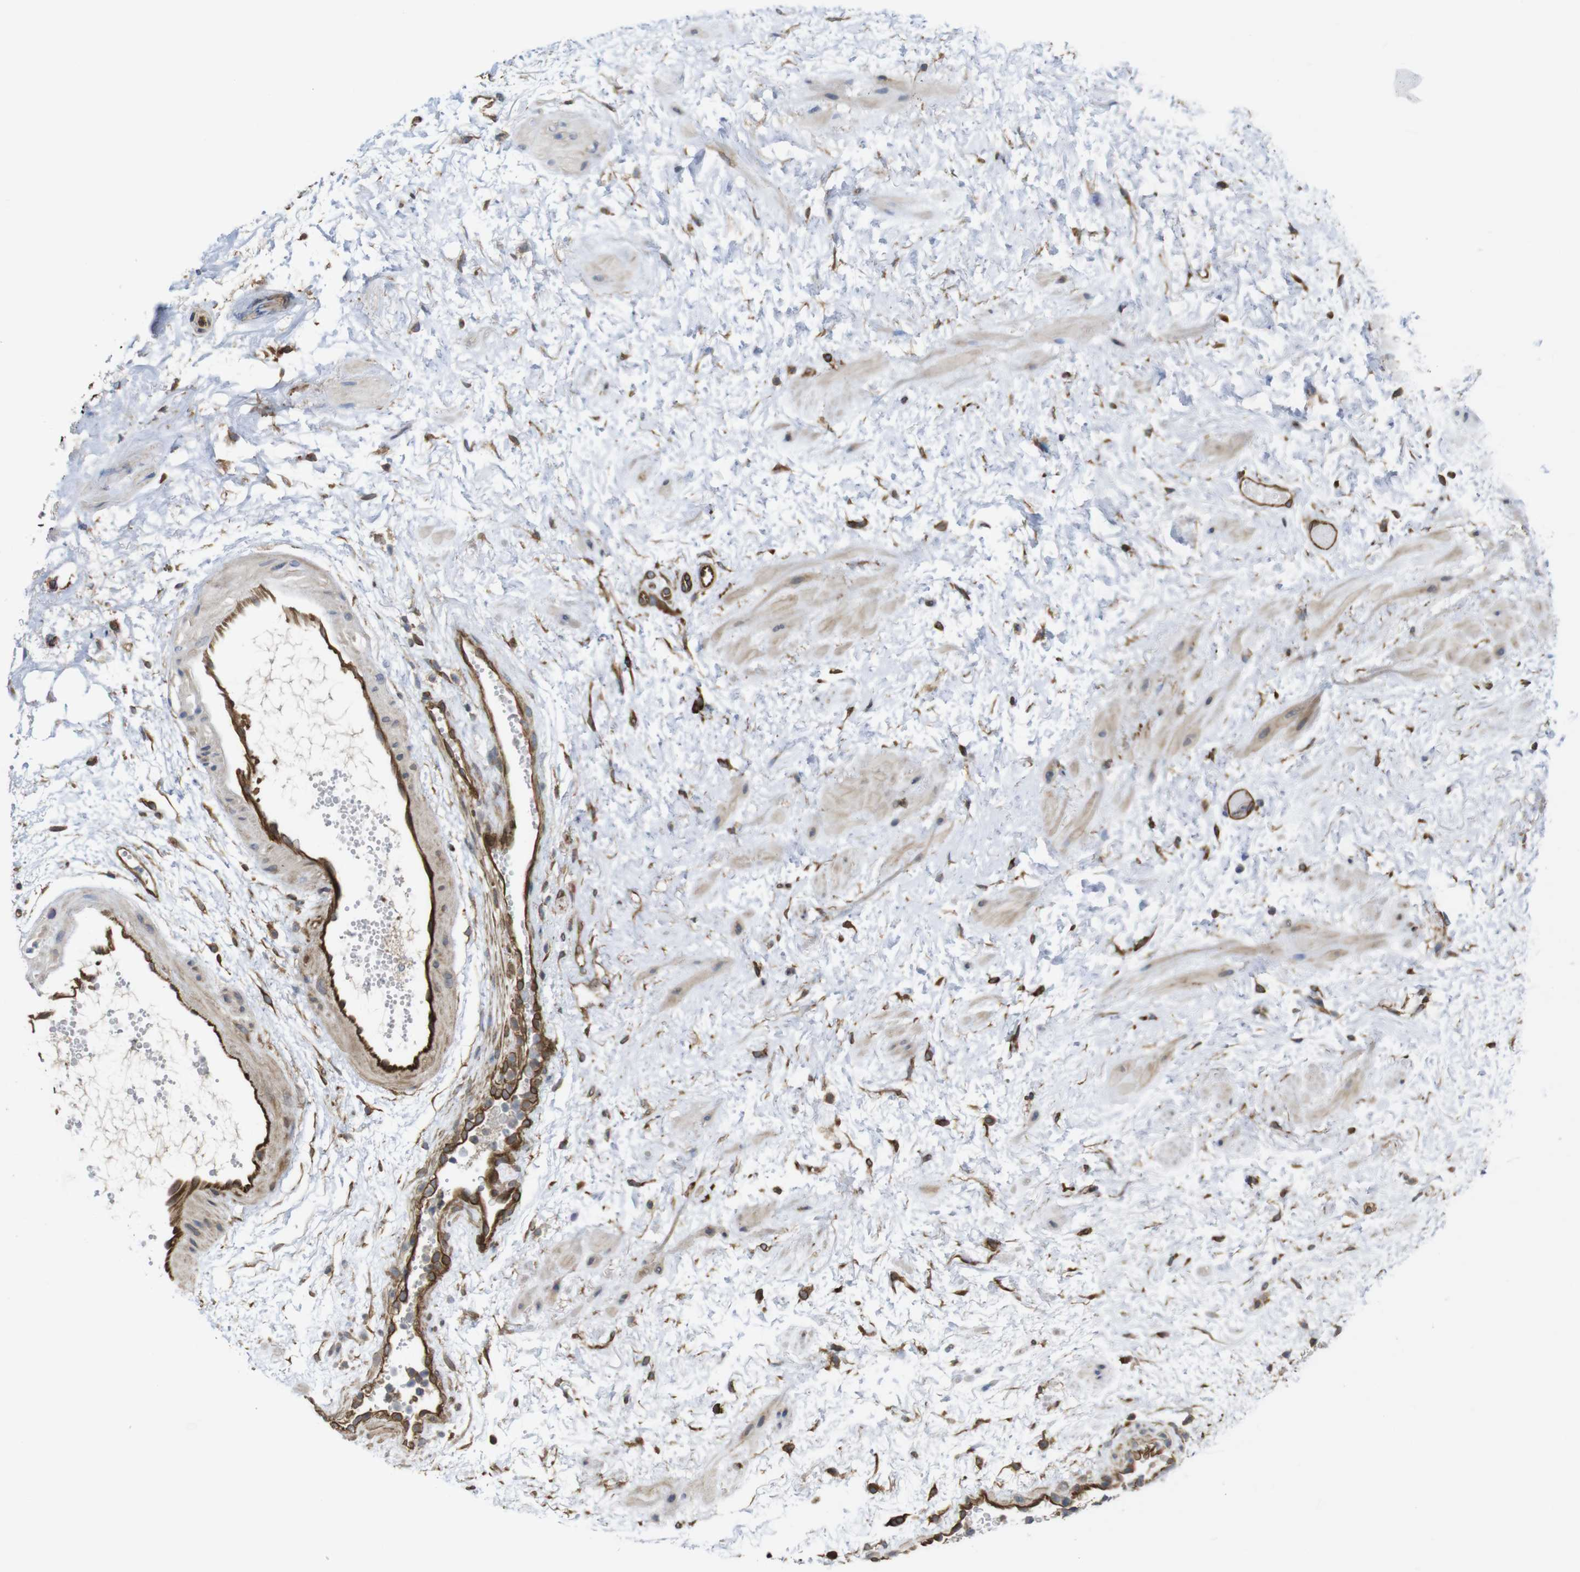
{"staining": {"intensity": "strong", "quantity": ">75%", "location": "cytoplasmic/membranous"}, "tissue": "urothelial cancer", "cell_type": "Tumor cells", "image_type": "cancer", "snomed": [{"axis": "morphology", "description": "Urothelial carcinoma, Low grade"}, {"axis": "topography", "description": "Urinary bladder"}], "caption": "Human low-grade urothelial carcinoma stained with a brown dye demonstrates strong cytoplasmic/membranous positive positivity in approximately >75% of tumor cells.", "gene": "ZDHHC5", "patient": {"sex": "male", "age": 78}}